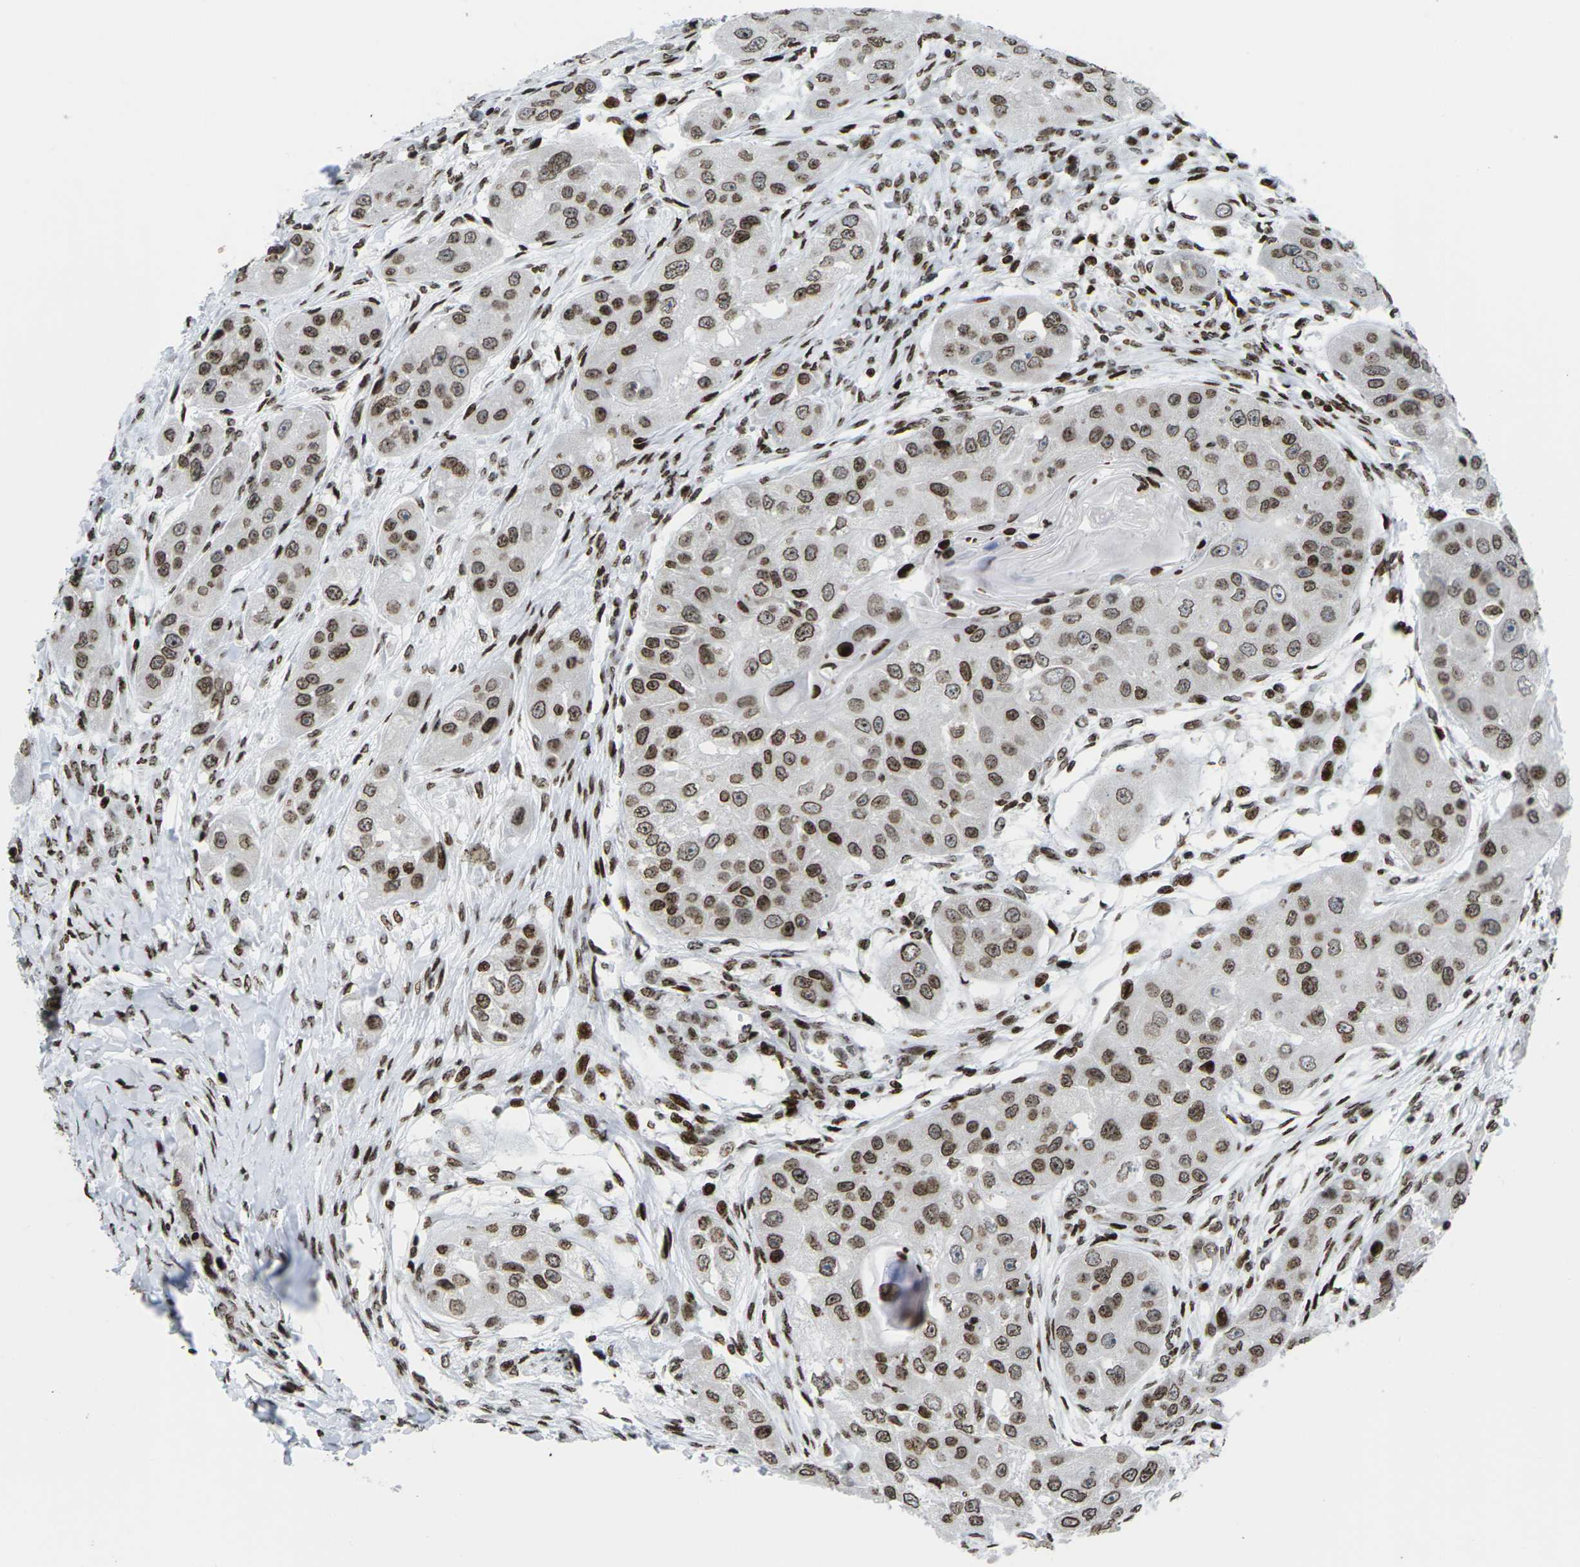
{"staining": {"intensity": "strong", "quantity": ">75%", "location": "nuclear"}, "tissue": "head and neck cancer", "cell_type": "Tumor cells", "image_type": "cancer", "snomed": [{"axis": "morphology", "description": "Normal tissue, NOS"}, {"axis": "morphology", "description": "Squamous cell carcinoma, NOS"}, {"axis": "topography", "description": "Skeletal muscle"}, {"axis": "topography", "description": "Head-Neck"}], "caption": "Head and neck cancer was stained to show a protein in brown. There is high levels of strong nuclear staining in about >75% of tumor cells. (Brightfield microscopy of DAB IHC at high magnification).", "gene": "H1-4", "patient": {"sex": "male", "age": 51}}